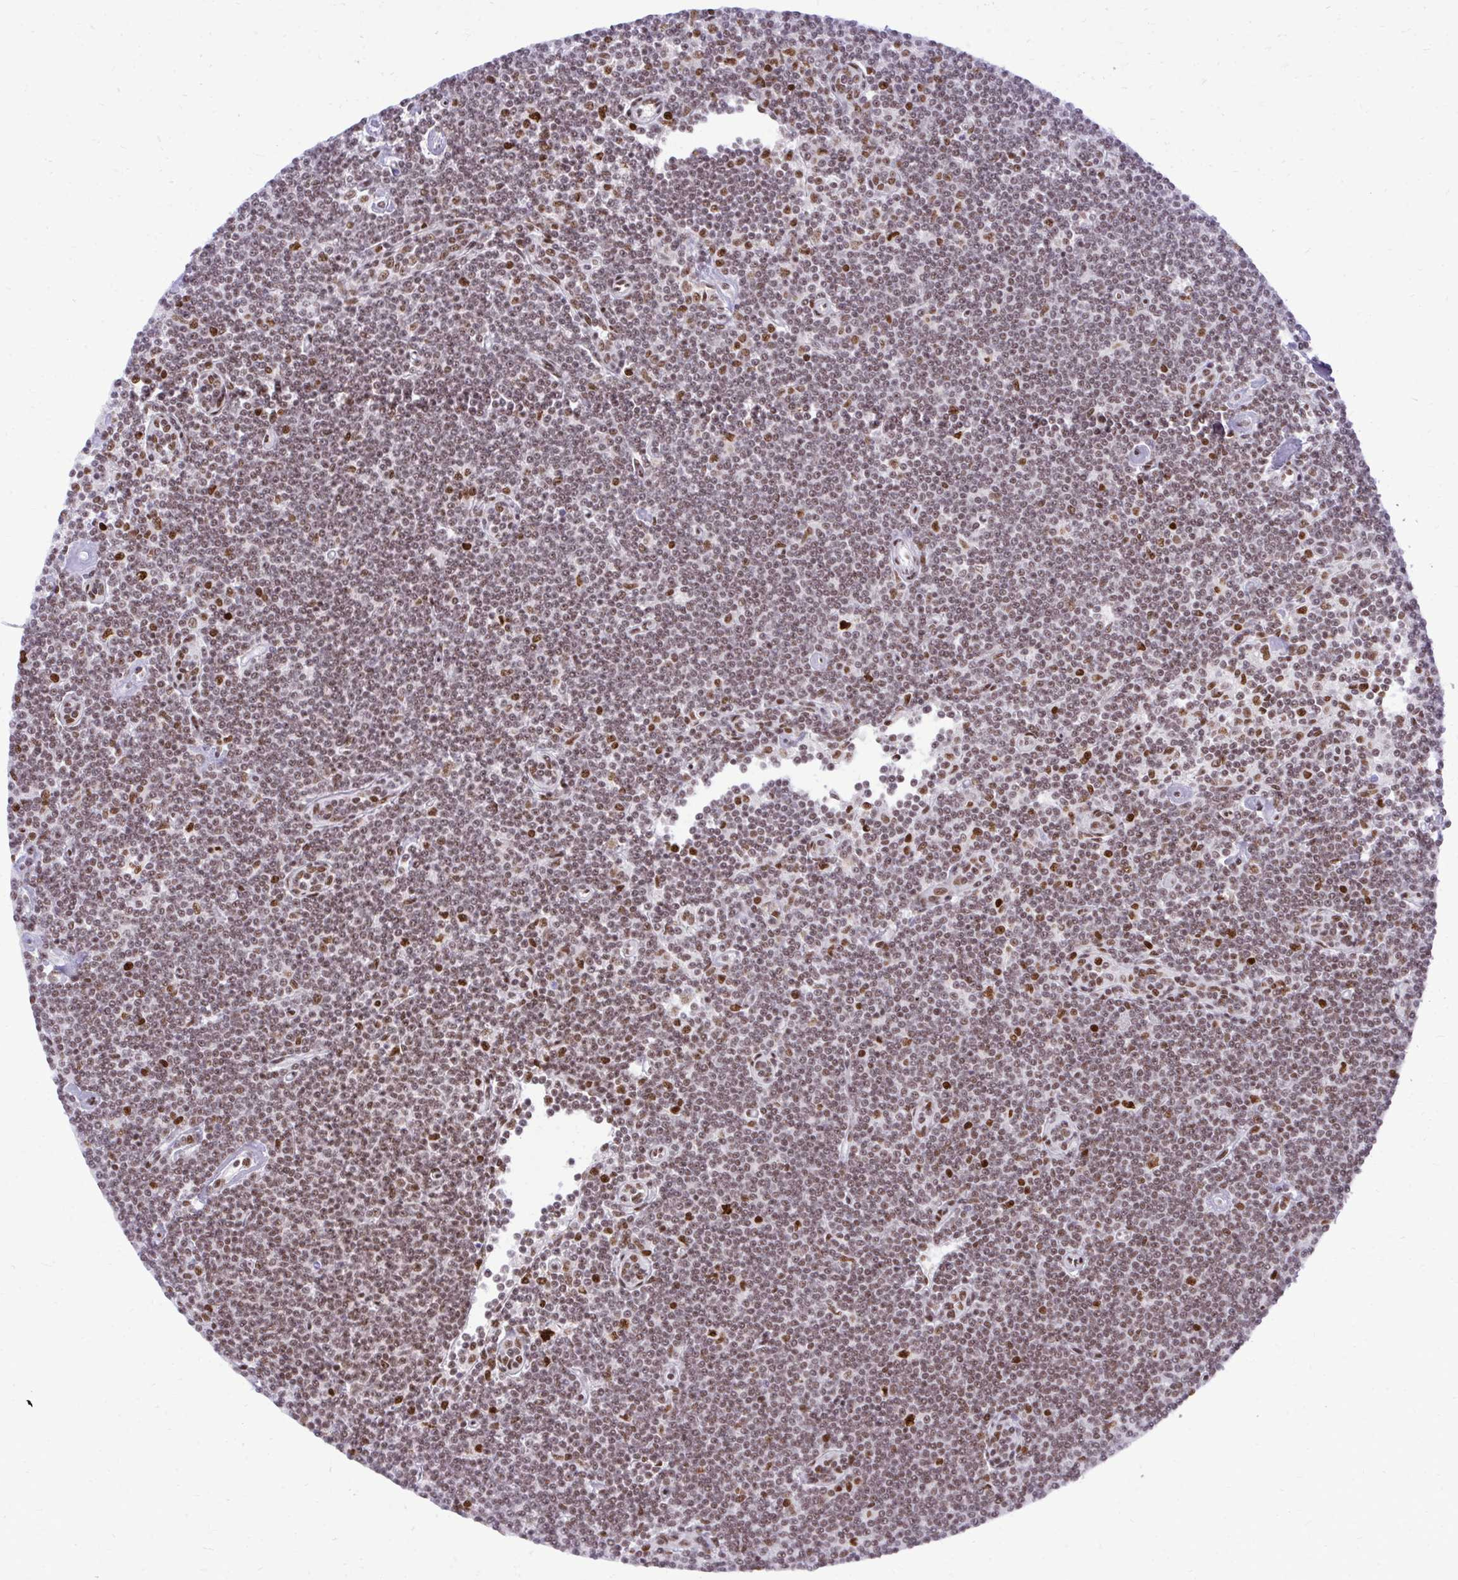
{"staining": {"intensity": "moderate", "quantity": ">75%", "location": "nuclear"}, "tissue": "lymphoma", "cell_type": "Tumor cells", "image_type": "cancer", "snomed": [{"axis": "morphology", "description": "Malignant lymphoma, non-Hodgkin's type, Low grade"}, {"axis": "topography", "description": "Lymph node"}], "caption": "Human lymphoma stained with a brown dye exhibits moderate nuclear positive positivity in about >75% of tumor cells.", "gene": "CDYL", "patient": {"sex": "female", "age": 73}}